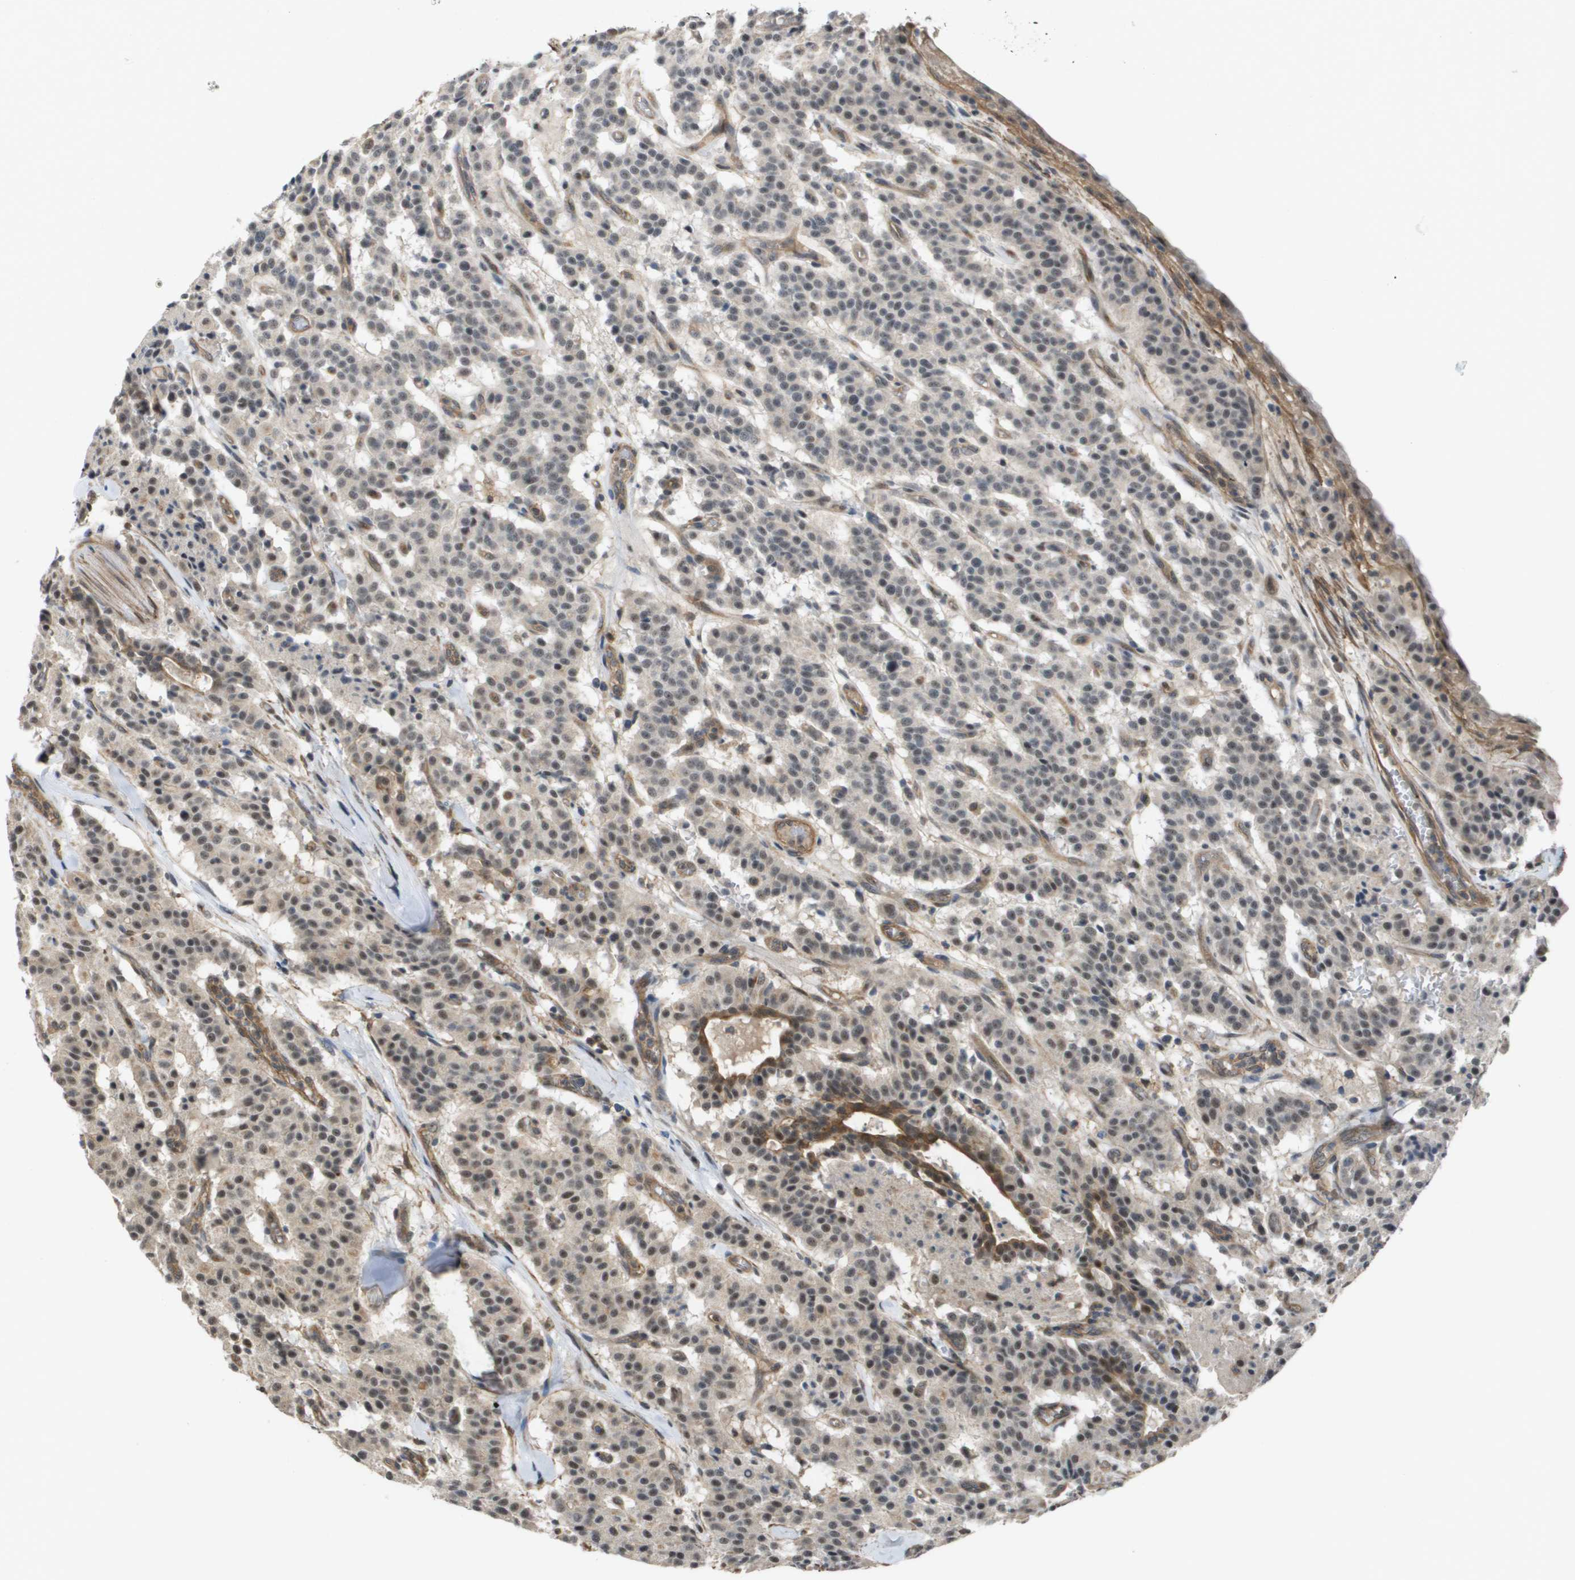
{"staining": {"intensity": "weak", "quantity": "25%-75%", "location": "nuclear"}, "tissue": "carcinoid", "cell_type": "Tumor cells", "image_type": "cancer", "snomed": [{"axis": "morphology", "description": "Carcinoid, malignant, NOS"}, {"axis": "topography", "description": "Lung"}], "caption": "Human carcinoid (malignant) stained for a protein (brown) demonstrates weak nuclear positive positivity in approximately 25%-75% of tumor cells.", "gene": "RNF112", "patient": {"sex": "male", "age": 30}}